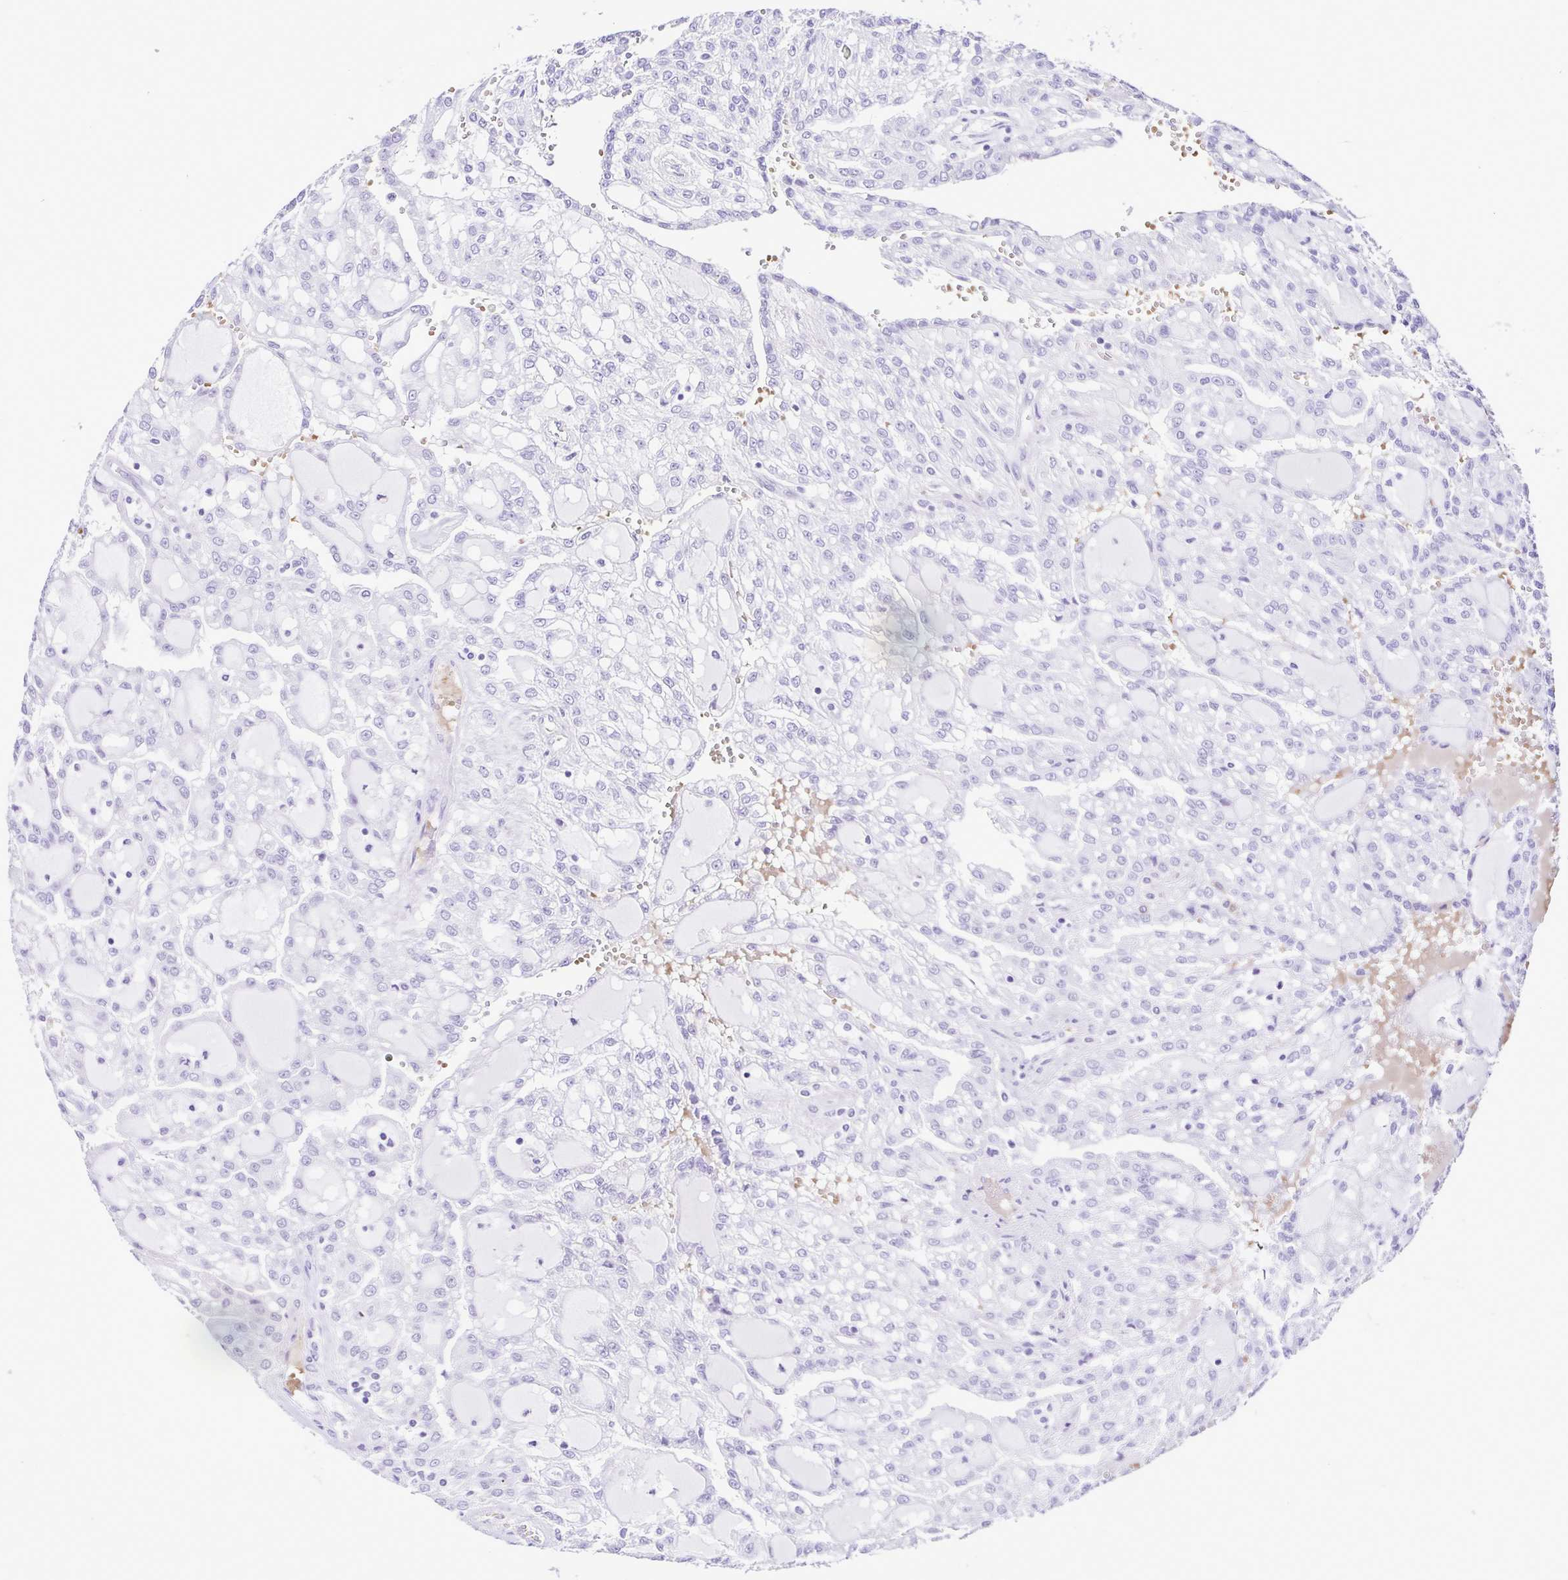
{"staining": {"intensity": "negative", "quantity": "none", "location": "none"}, "tissue": "renal cancer", "cell_type": "Tumor cells", "image_type": "cancer", "snomed": [{"axis": "morphology", "description": "Adenocarcinoma, NOS"}, {"axis": "topography", "description": "Kidney"}], "caption": "Immunohistochemistry micrograph of renal adenocarcinoma stained for a protein (brown), which reveals no expression in tumor cells.", "gene": "SYT1", "patient": {"sex": "male", "age": 63}}